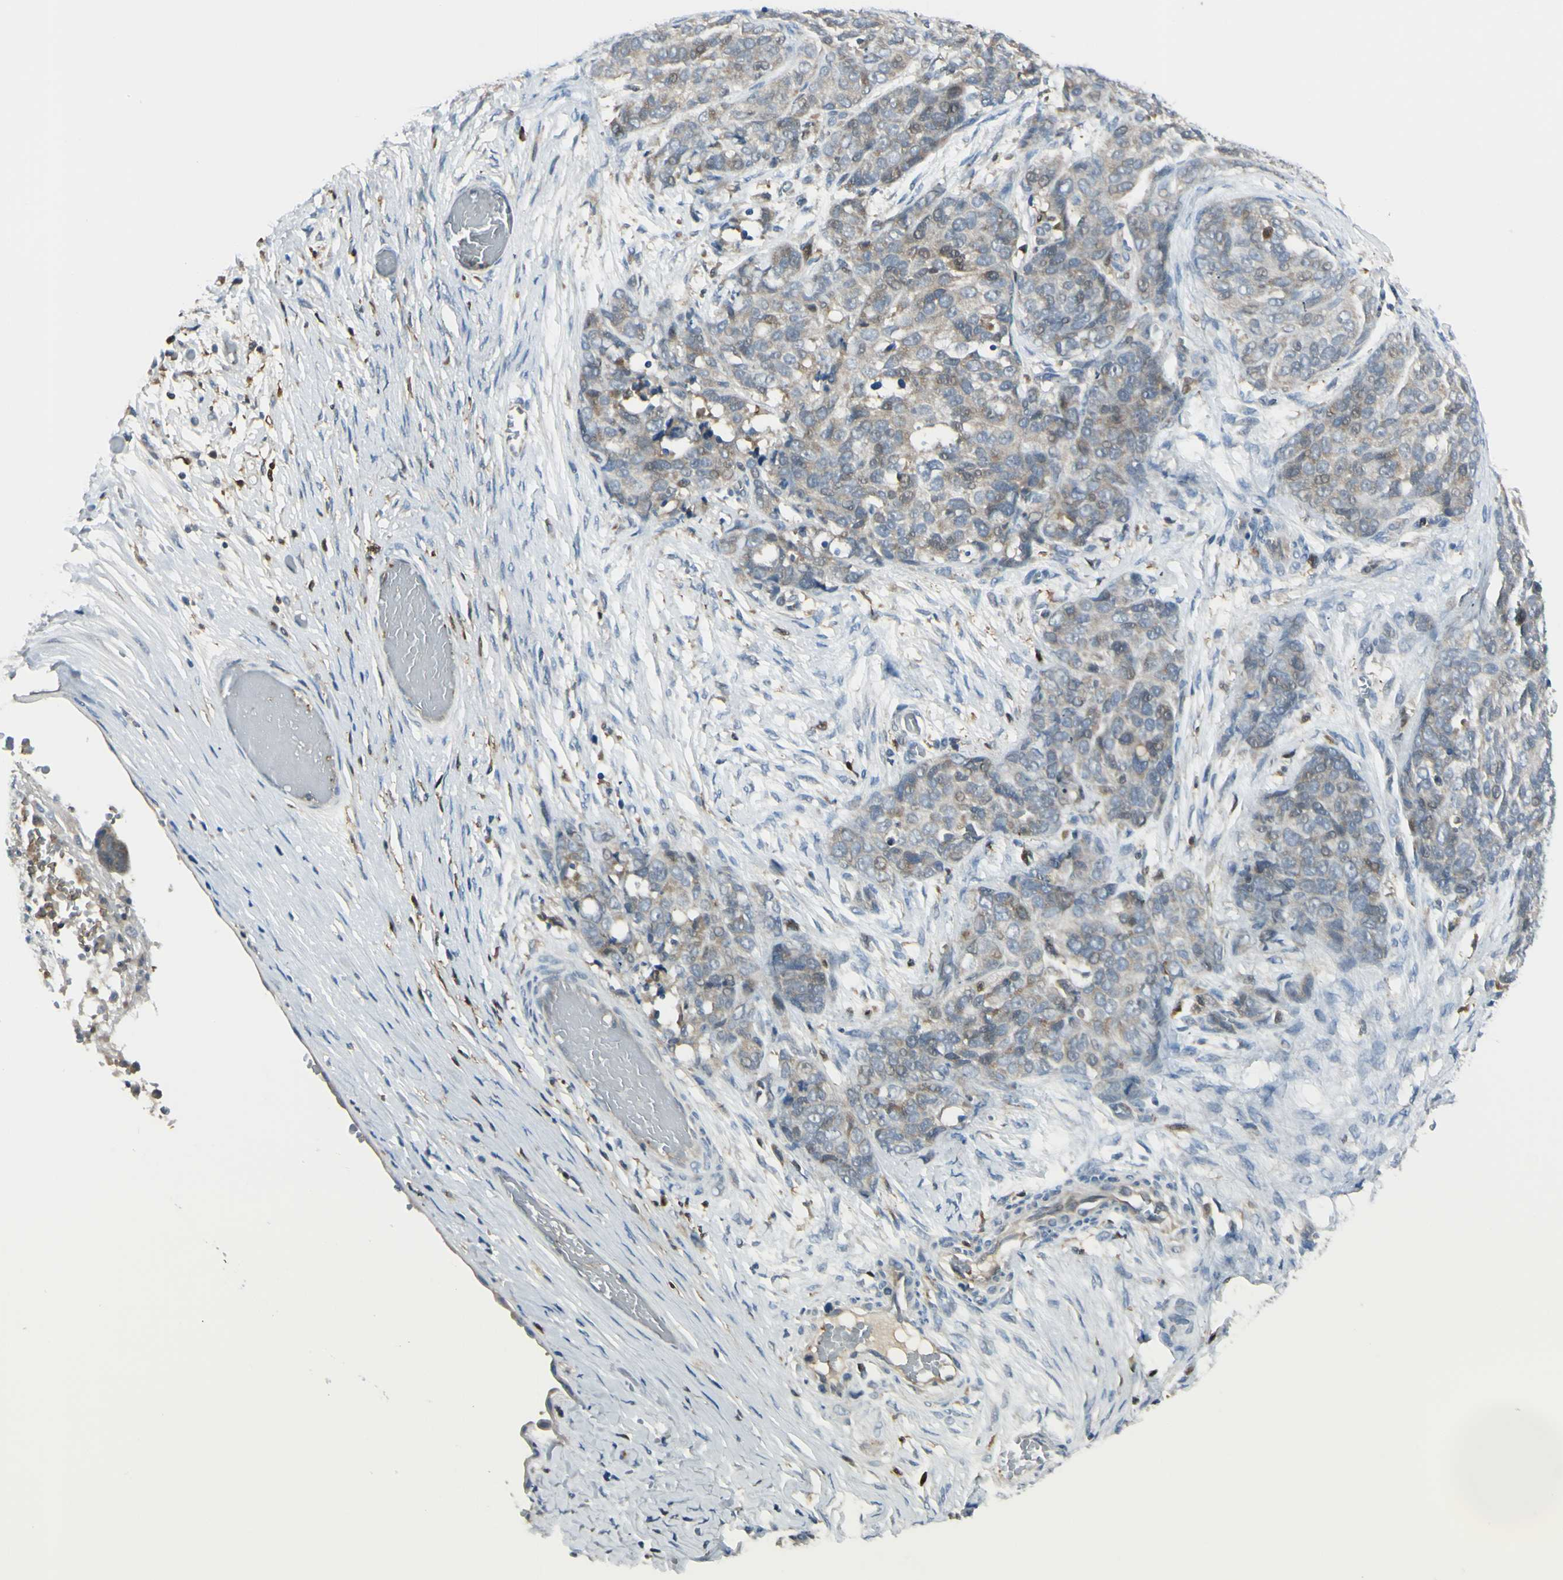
{"staining": {"intensity": "weak", "quantity": ">75%", "location": "cytoplasmic/membranous"}, "tissue": "ovarian cancer", "cell_type": "Tumor cells", "image_type": "cancer", "snomed": [{"axis": "morphology", "description": "Cystadenocarcinoma, serous, NOS"}, {"axis": "topography", "description": "Ovary"}], "caption": "Weak cytoplasmic/membranous protein positivity is appreciated in about >75% of tumor cells in serous cystadenocarcinoma (ovarian).", "gene": "CYRIB", "patient": {"sex": "female", "age": 44}}